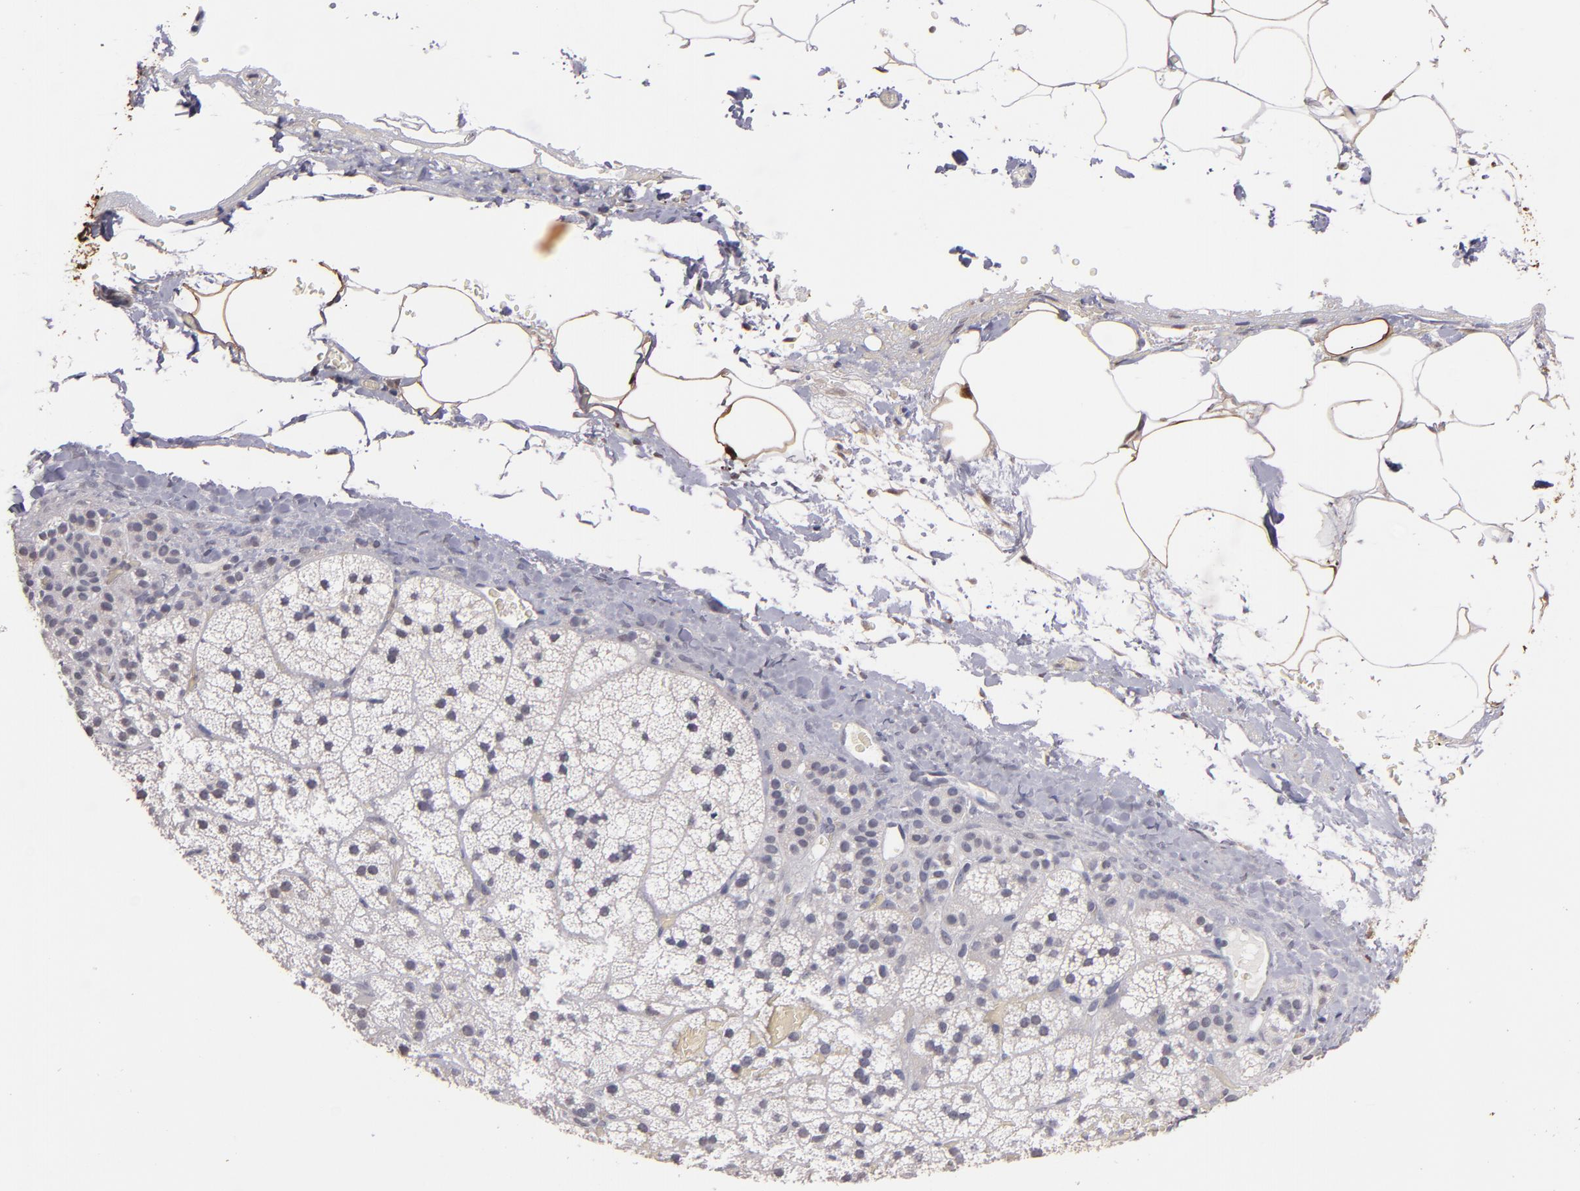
{"staining": {"intensity": "negative", "quantity": "none", "location": "none"}, "tissue": "adrenal gland", "cell_type": "Glandular cells", "image_type": "normal", "snomed": [{"axis": "morphology", "description": "Normal tissue, NOS"}, {"axis": "topography", "description": "Adrenal gland"}], "caption": "Micrograph shows no protein staining in glandular cells of benign adrenal gland.", "gene": "S100A1", "patient": {"sex": "male", "age": 35}}